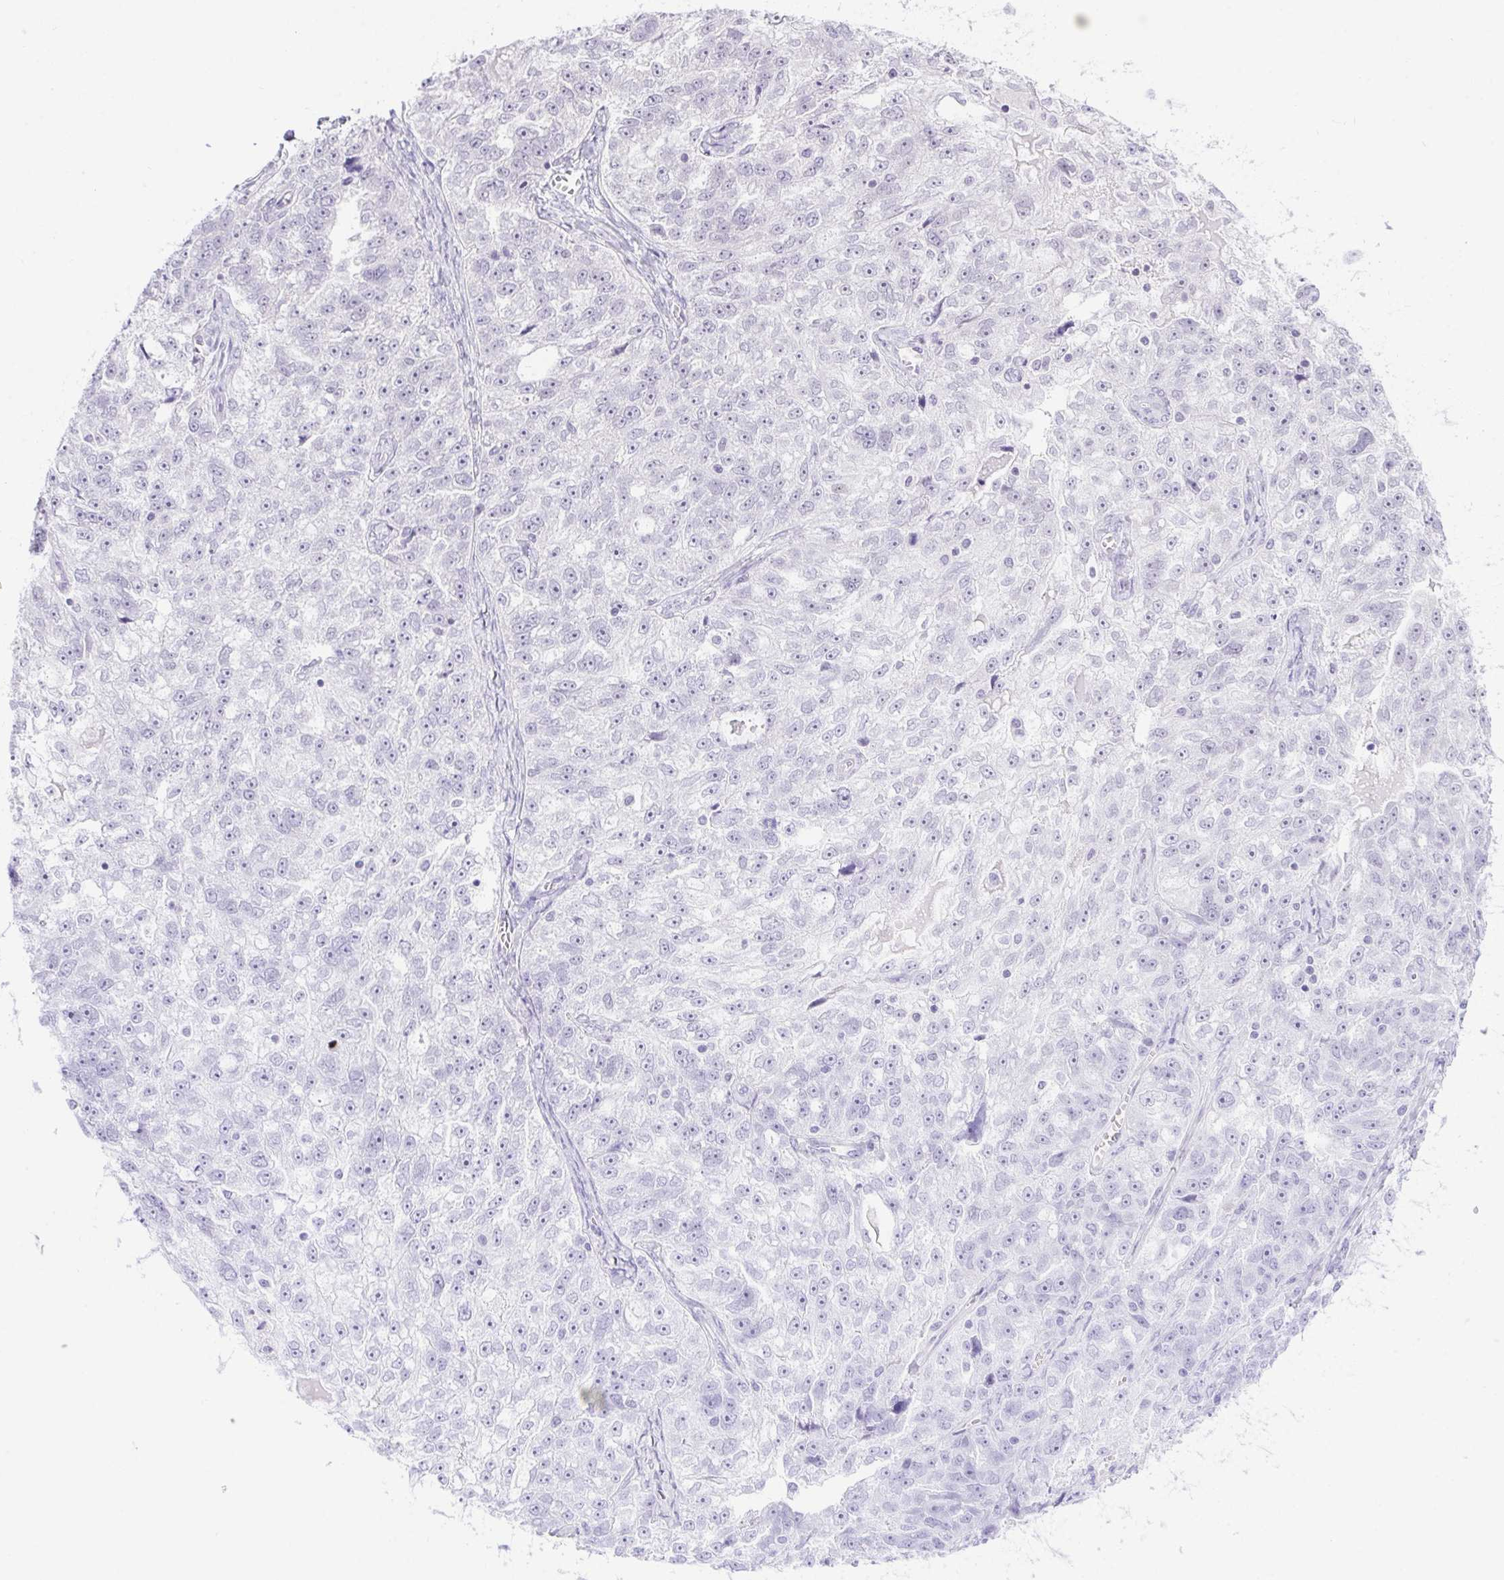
{"staining": {"intensity": "negative", "quantity": "none", "location": "none"}, "tissue": "ovarian cancer", "cell_type": "Tumor cells", "image_type": "cancer", "snomed": [{"axis": "morphology", "description": "Cystadenocarcinoma, serous, NOS"}, {"axis": "topography", "description": "Ovary"}], "caption": "Tumor cells show no significant positivity in ovarian cancer (serous cystadenocarcinoma).", "gene": "DDX17", "patient": {"sex": "female", "age": 51}}